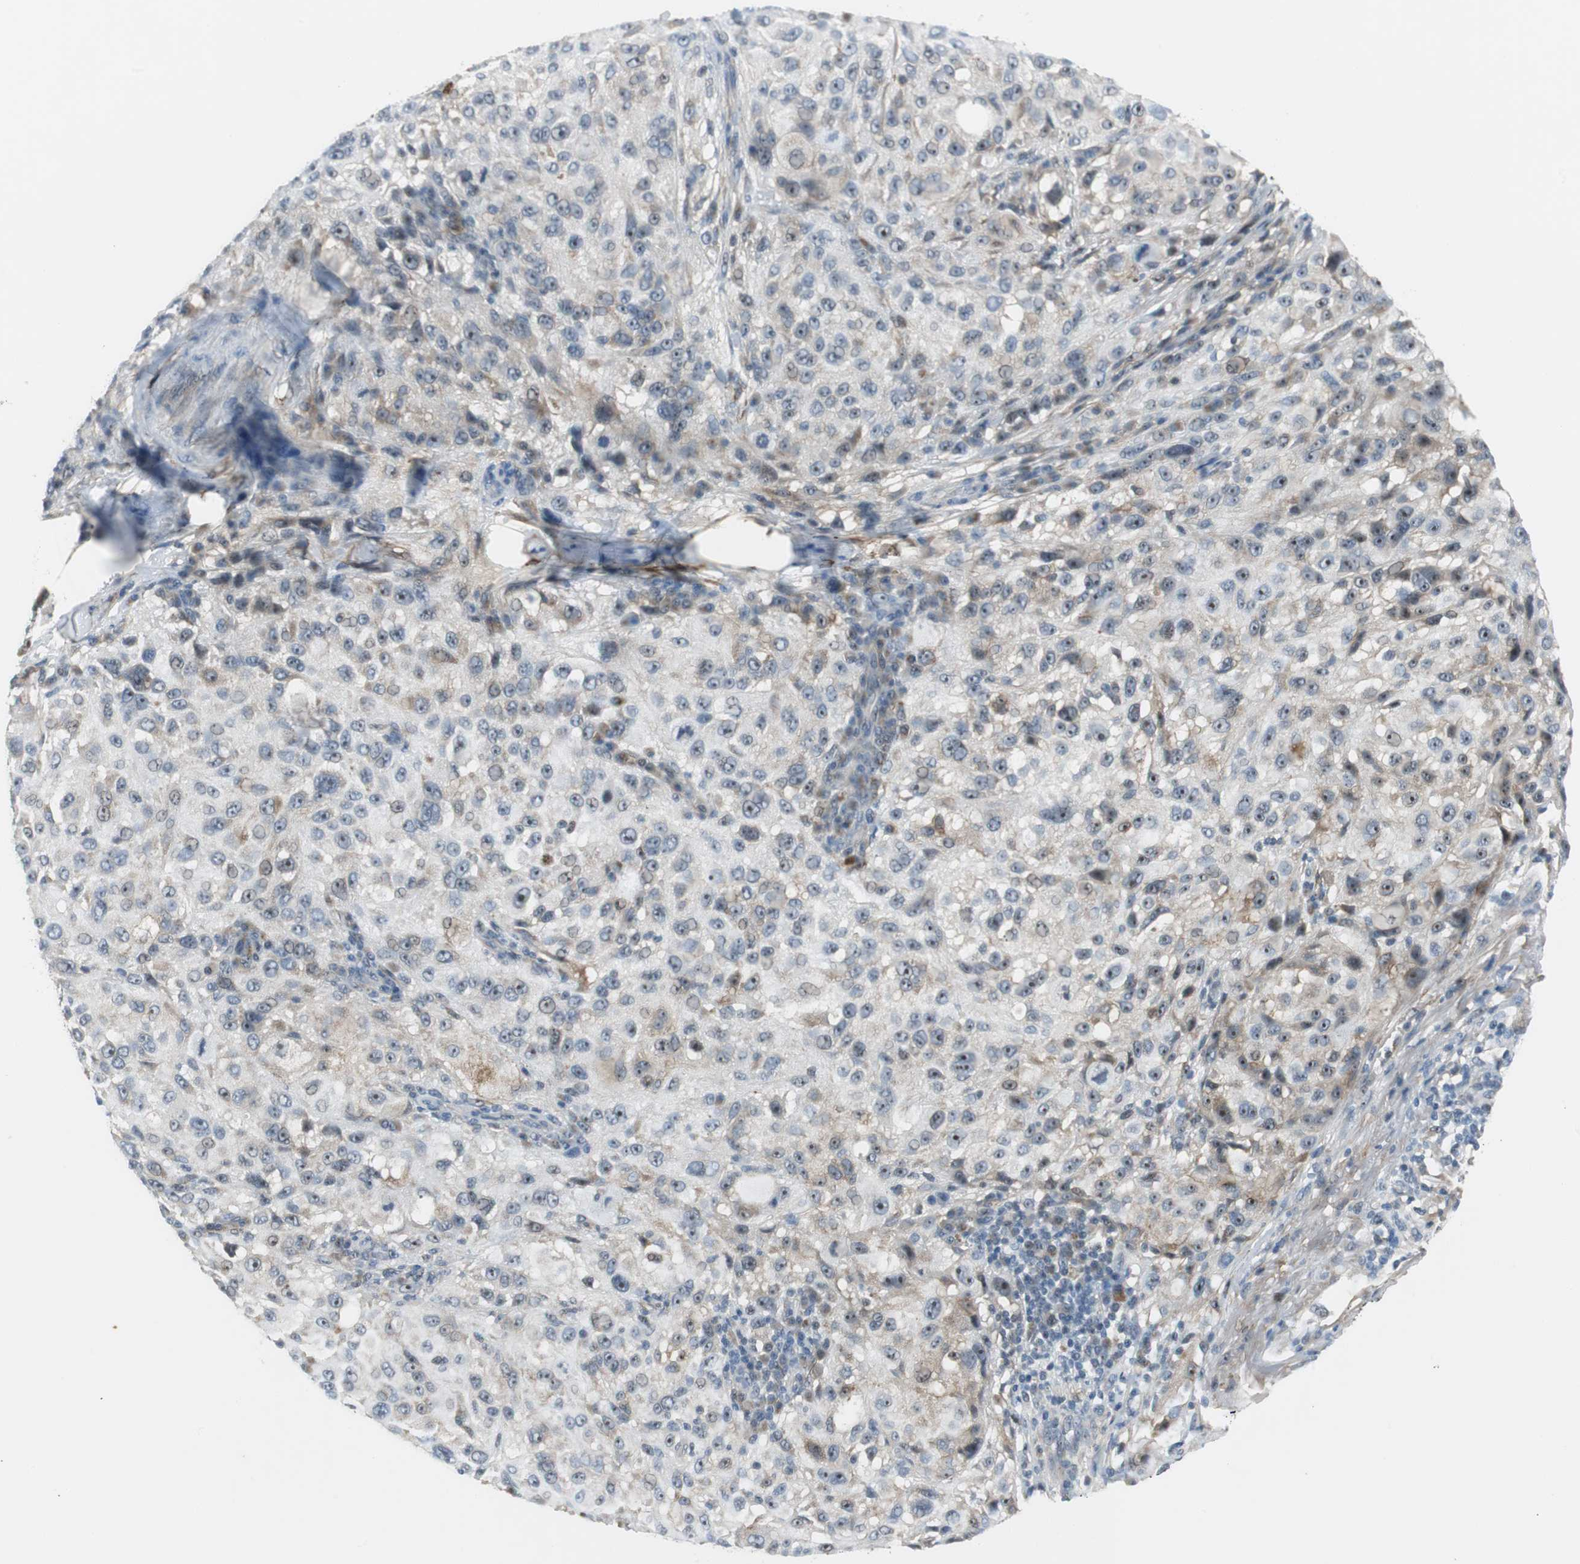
{"staining": {"intensity": "weak", "quantity": "25%-75%", "location": "cytoplasmic/membranous,nuclear"}, "tissue": "melanoma", "cell_type": "Tumor cells", "image_type": "cancer", "snomed": [{"axis": "morphology", "description": "Necrosis, NOS"}, {"axis": "morphology", "description": "Malignant melanoma, NOS"}, {"axis": "topography", "description": "Skin"}], "caption": "Tumor cells show weak cytoplasmic/membranous and nuclear positivity in approximately 25%-75% of cells in melanoma.", "gene": "FHL2", "patient": {"sex": "female", "age": 87}}